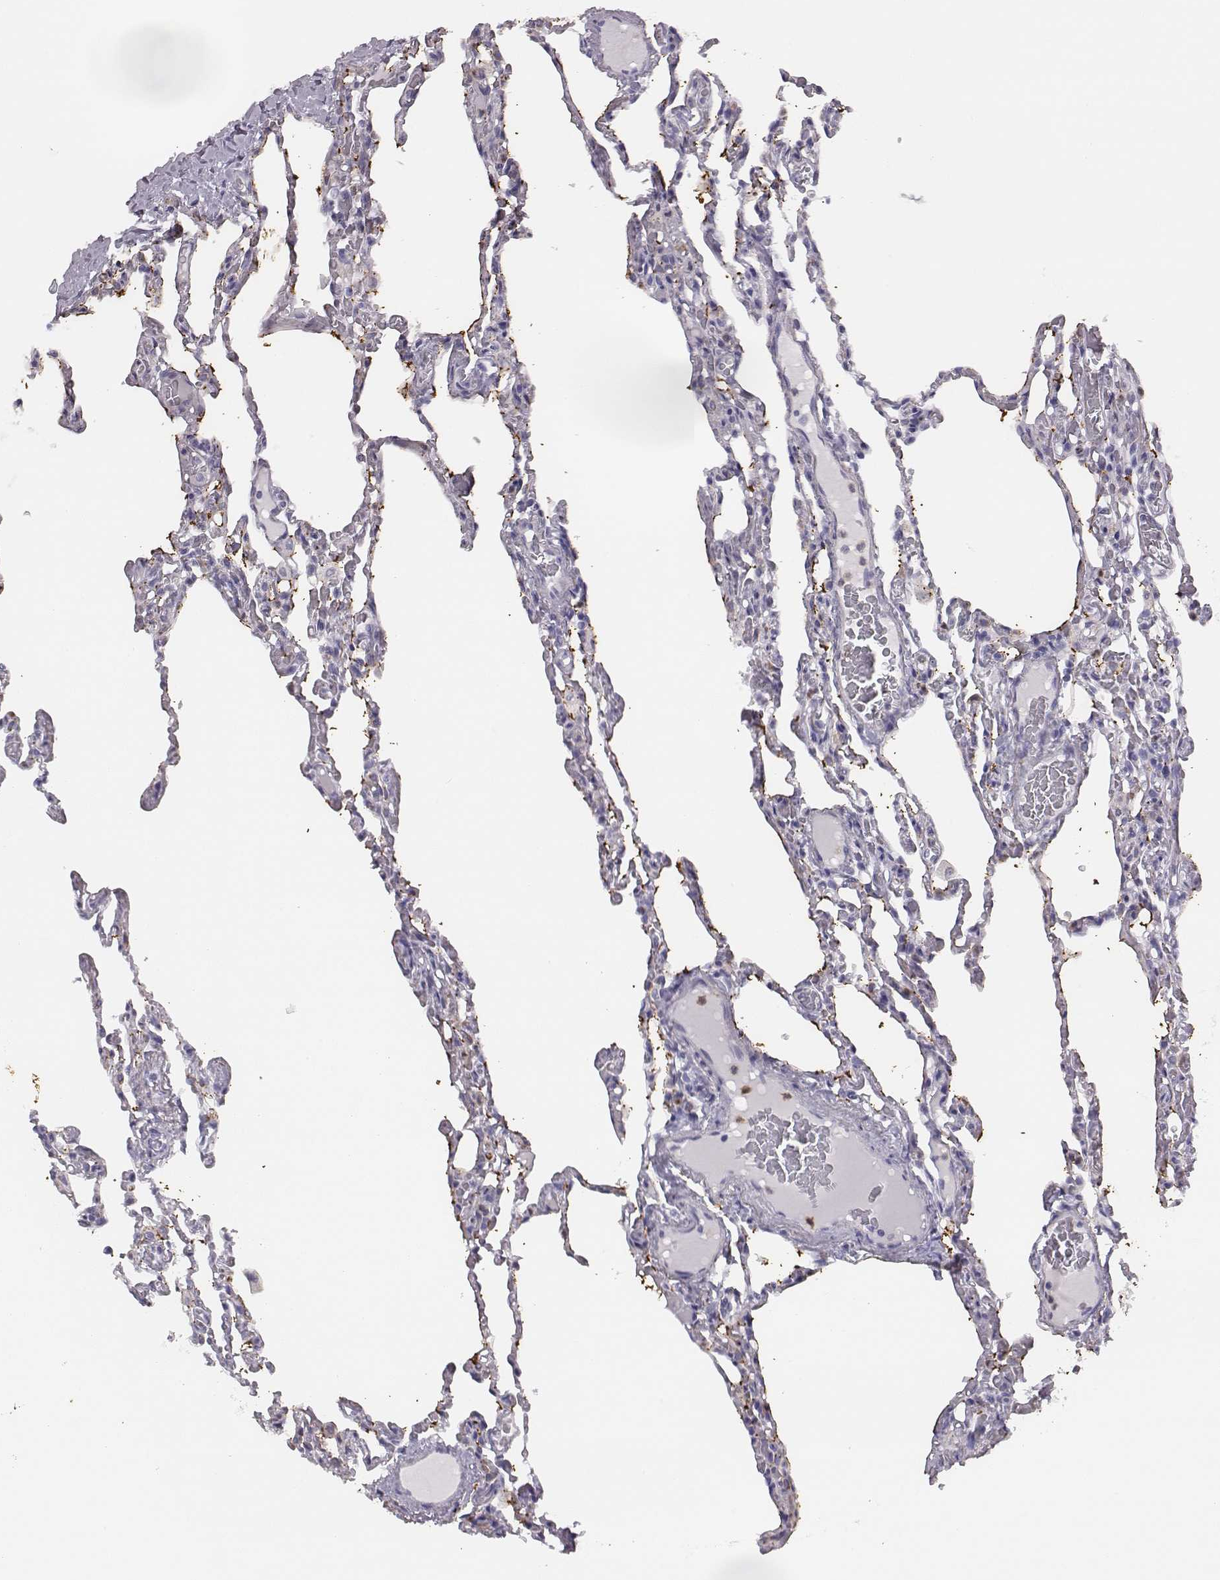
{"staining": {"intensity": "negative", "quantity": "none", "location": "none"}, "tissue": "lung", "cell_type": "Alveolar cells", "image_type": "normal", "snomed": [{"axis": "morphology", "description": "Normal tissue, NOS"}, {"axis": "topography", "description": "Lung"}], "caption": "DAB (3,3'-diaminobenzidine) immunohistochemical staining of benign lung displays no significant expression in alveolar cells. Brightfield microscopy of IHC stained with DAB (brown) and hematoxylin (blue), captured at high magnification.", "gene": "ADAM7", "patient": {"sex": "female", "age": 43}}